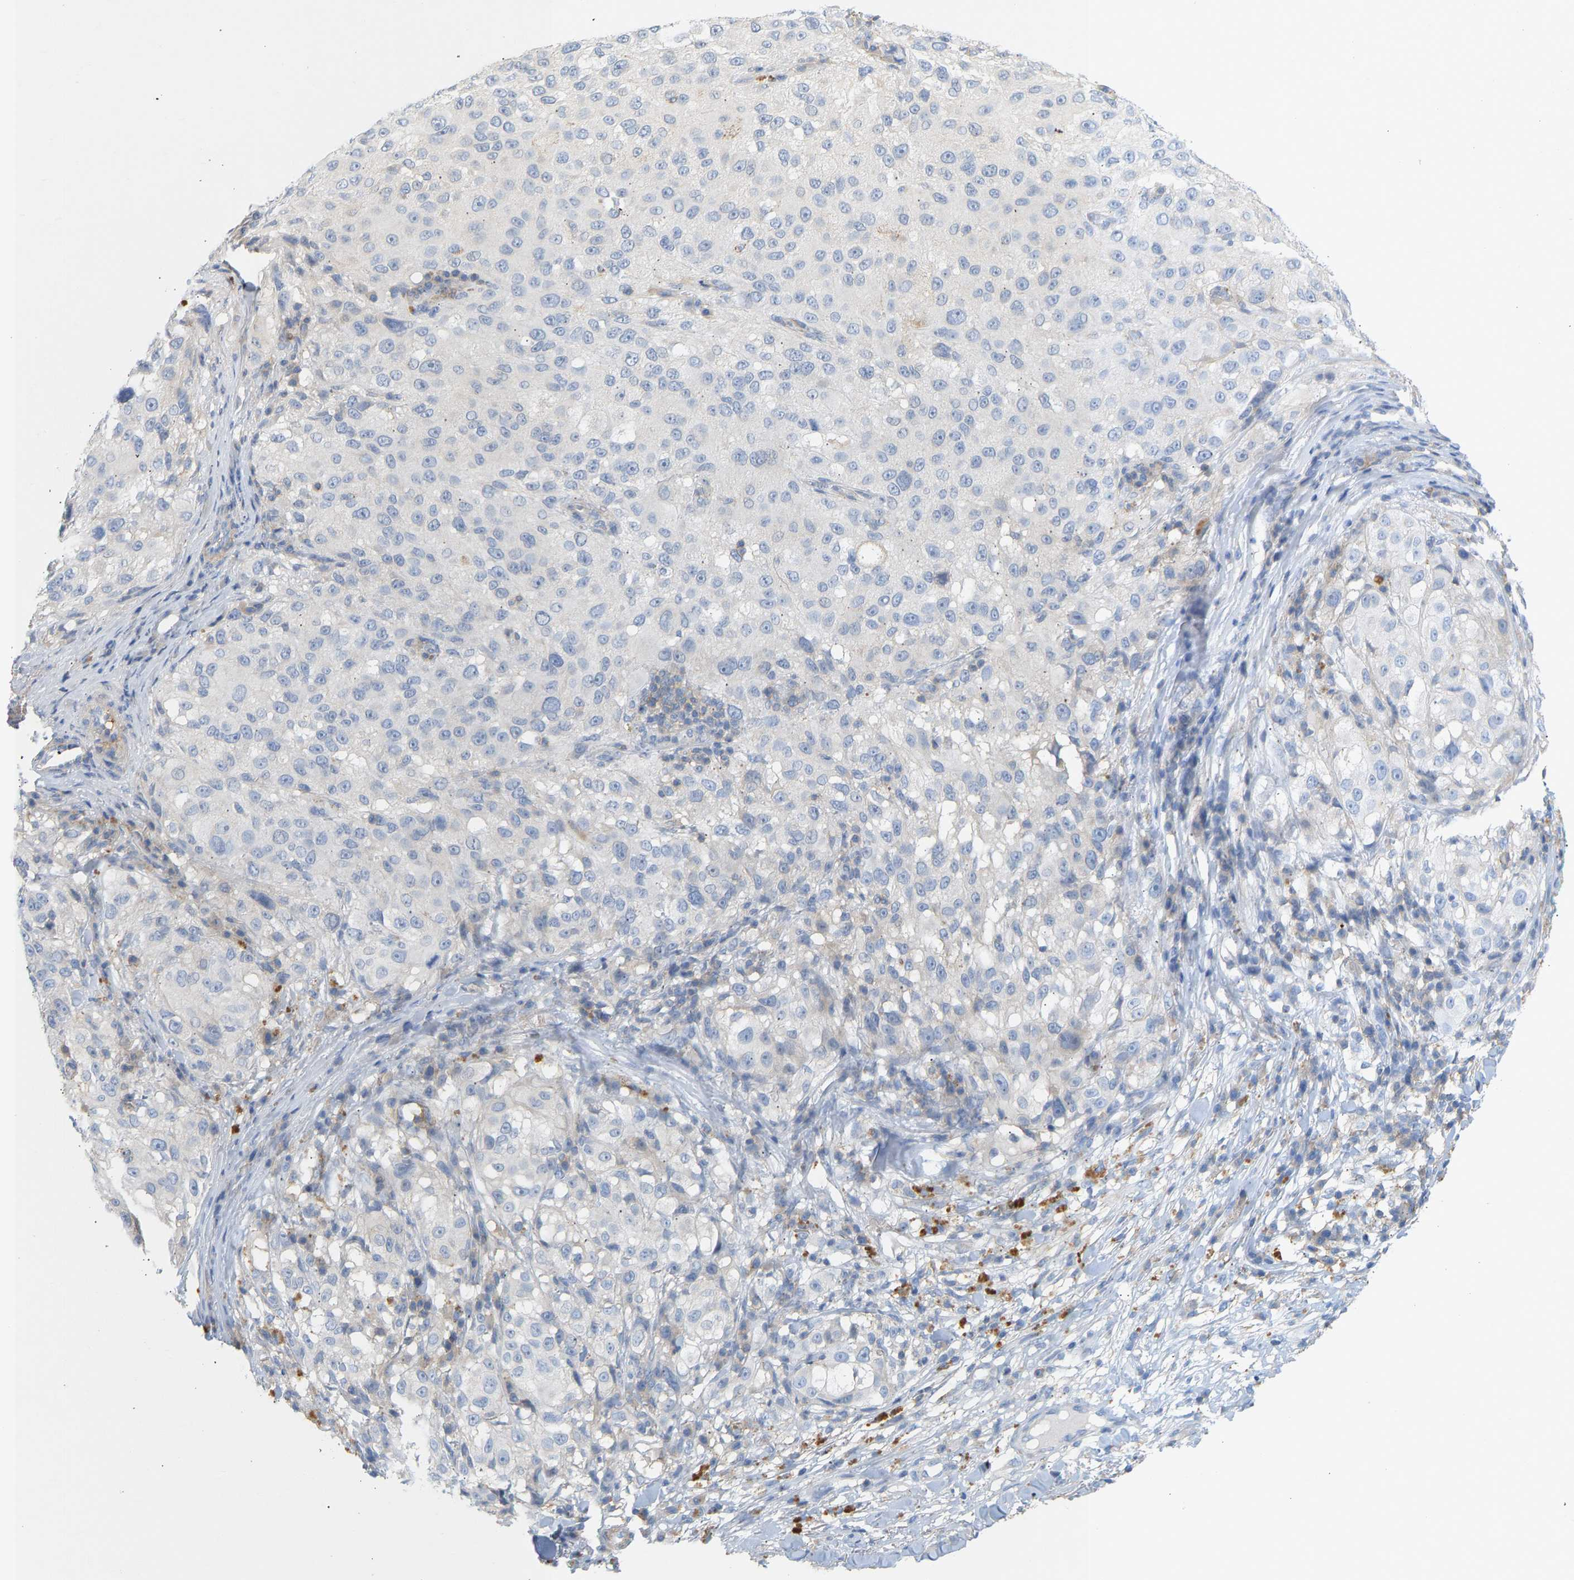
{"staining": {"intensity": "negative", "quantity": "none", "location": "none"}, "tissue": "melanoma", "cell_type": "Tumor cells", "image_type": "cancer", "snomed": [{"axis": "morphology", "description": "Necrosis, NOS"}, {"axis": "morphology", "description": "Malignant melanoma, NOS"}, {"axis": "topography", "description": "Skin"}], "caption": "Micrograph shows no protein positivity in tumor cells of melanoma tissue.", "gene": "BVES", "patient": {"sex": "female", "age": 87}}